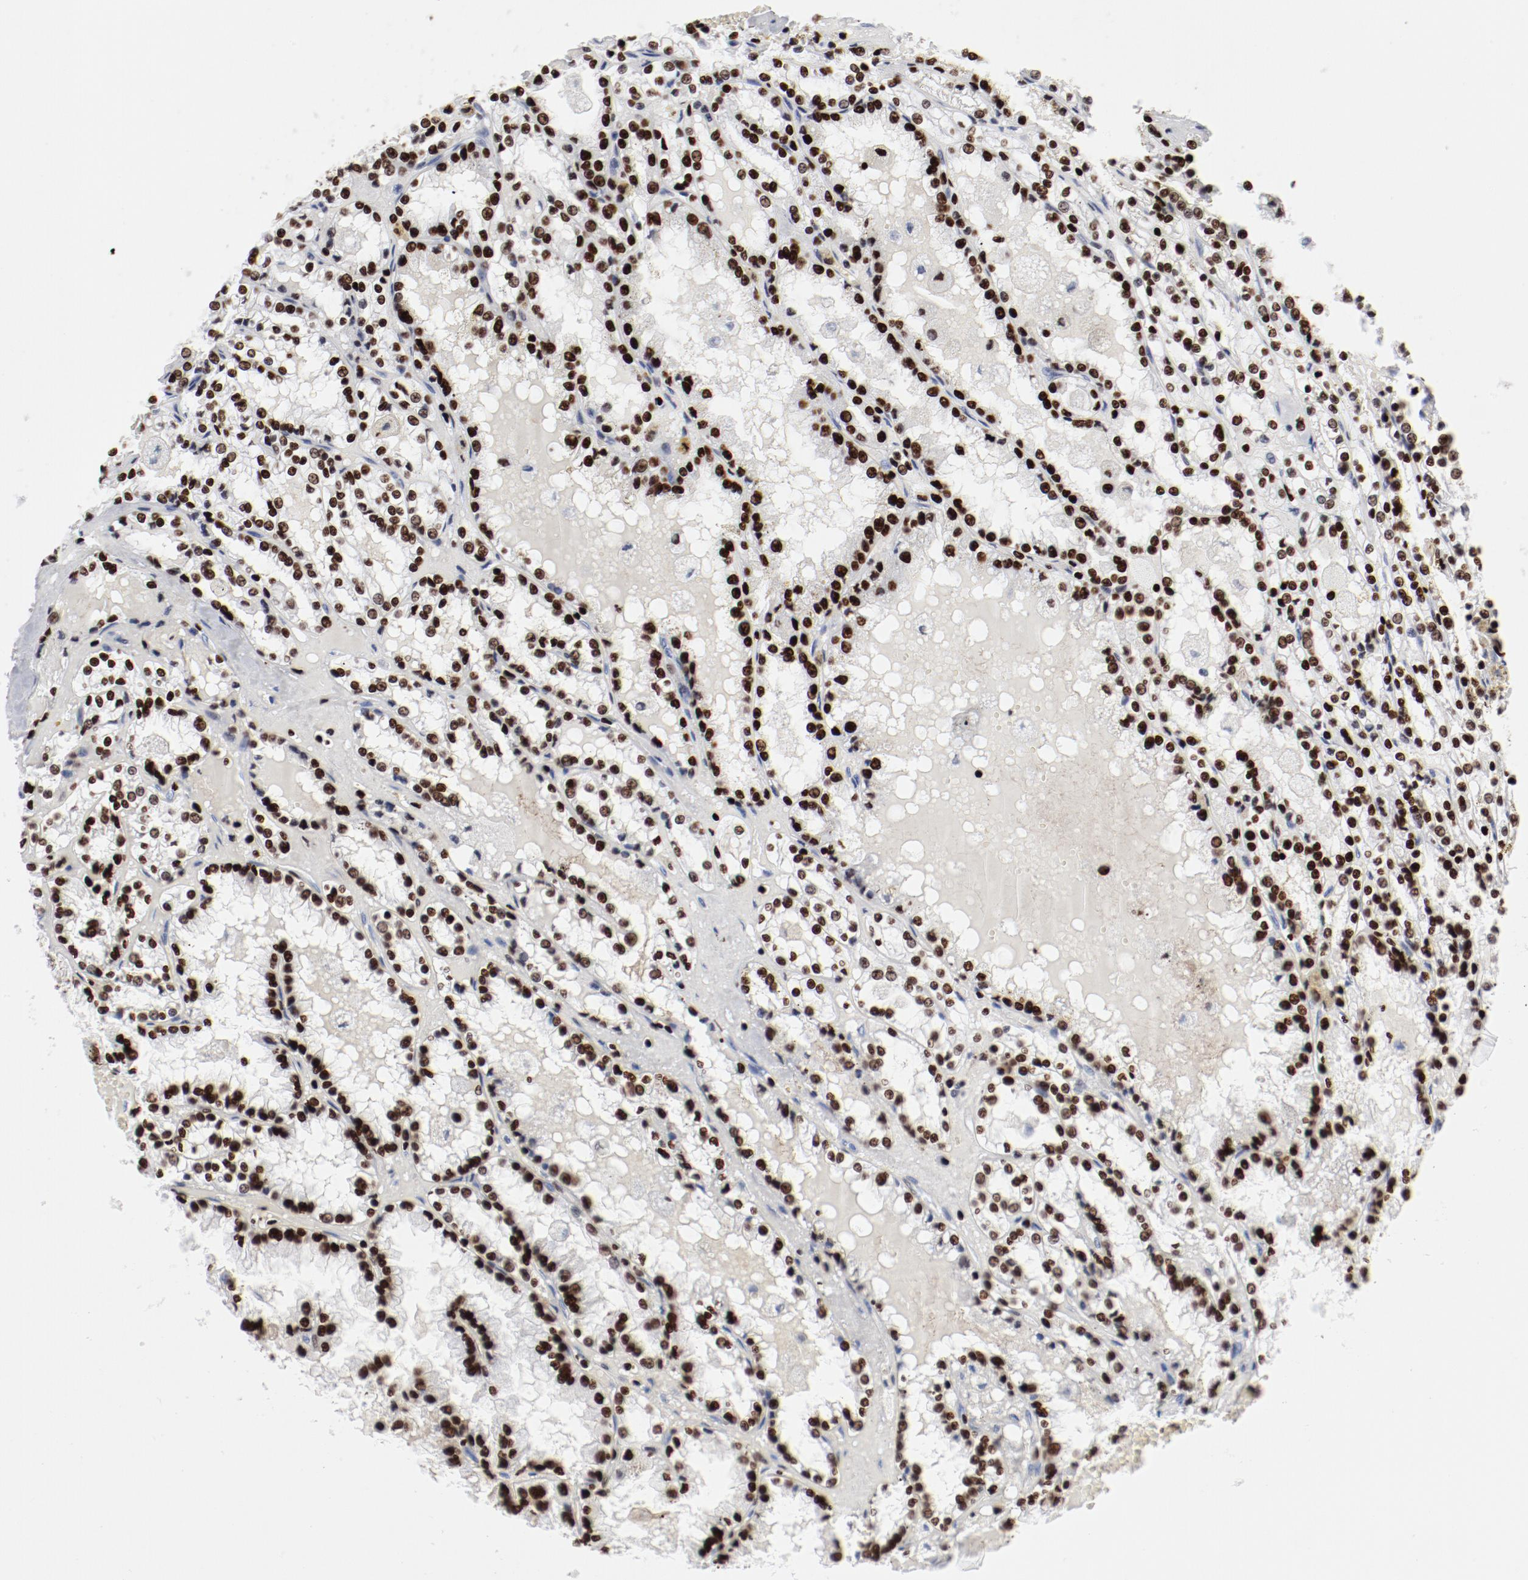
{"staining": {"intensity": "strong", "quantity": ">75%", "location": "nuclear"}, "tissue": "renal cancer", "cell_type": "Tumor cells", "image_type": "cancer", "snomed": [{"axis": "morphology", "description": "Adenocarcinoma, NOS"}, {"axis": "topography", "description": "Kidney"}], "caption": "Renal adenocarcinoma tissue shows strong nuclear positivity in approximately >75% of tumor cells, visualized by immunohistochemistry.", "gene": "SMARCC2", "patient": {"sex": "female", "age": 56}}